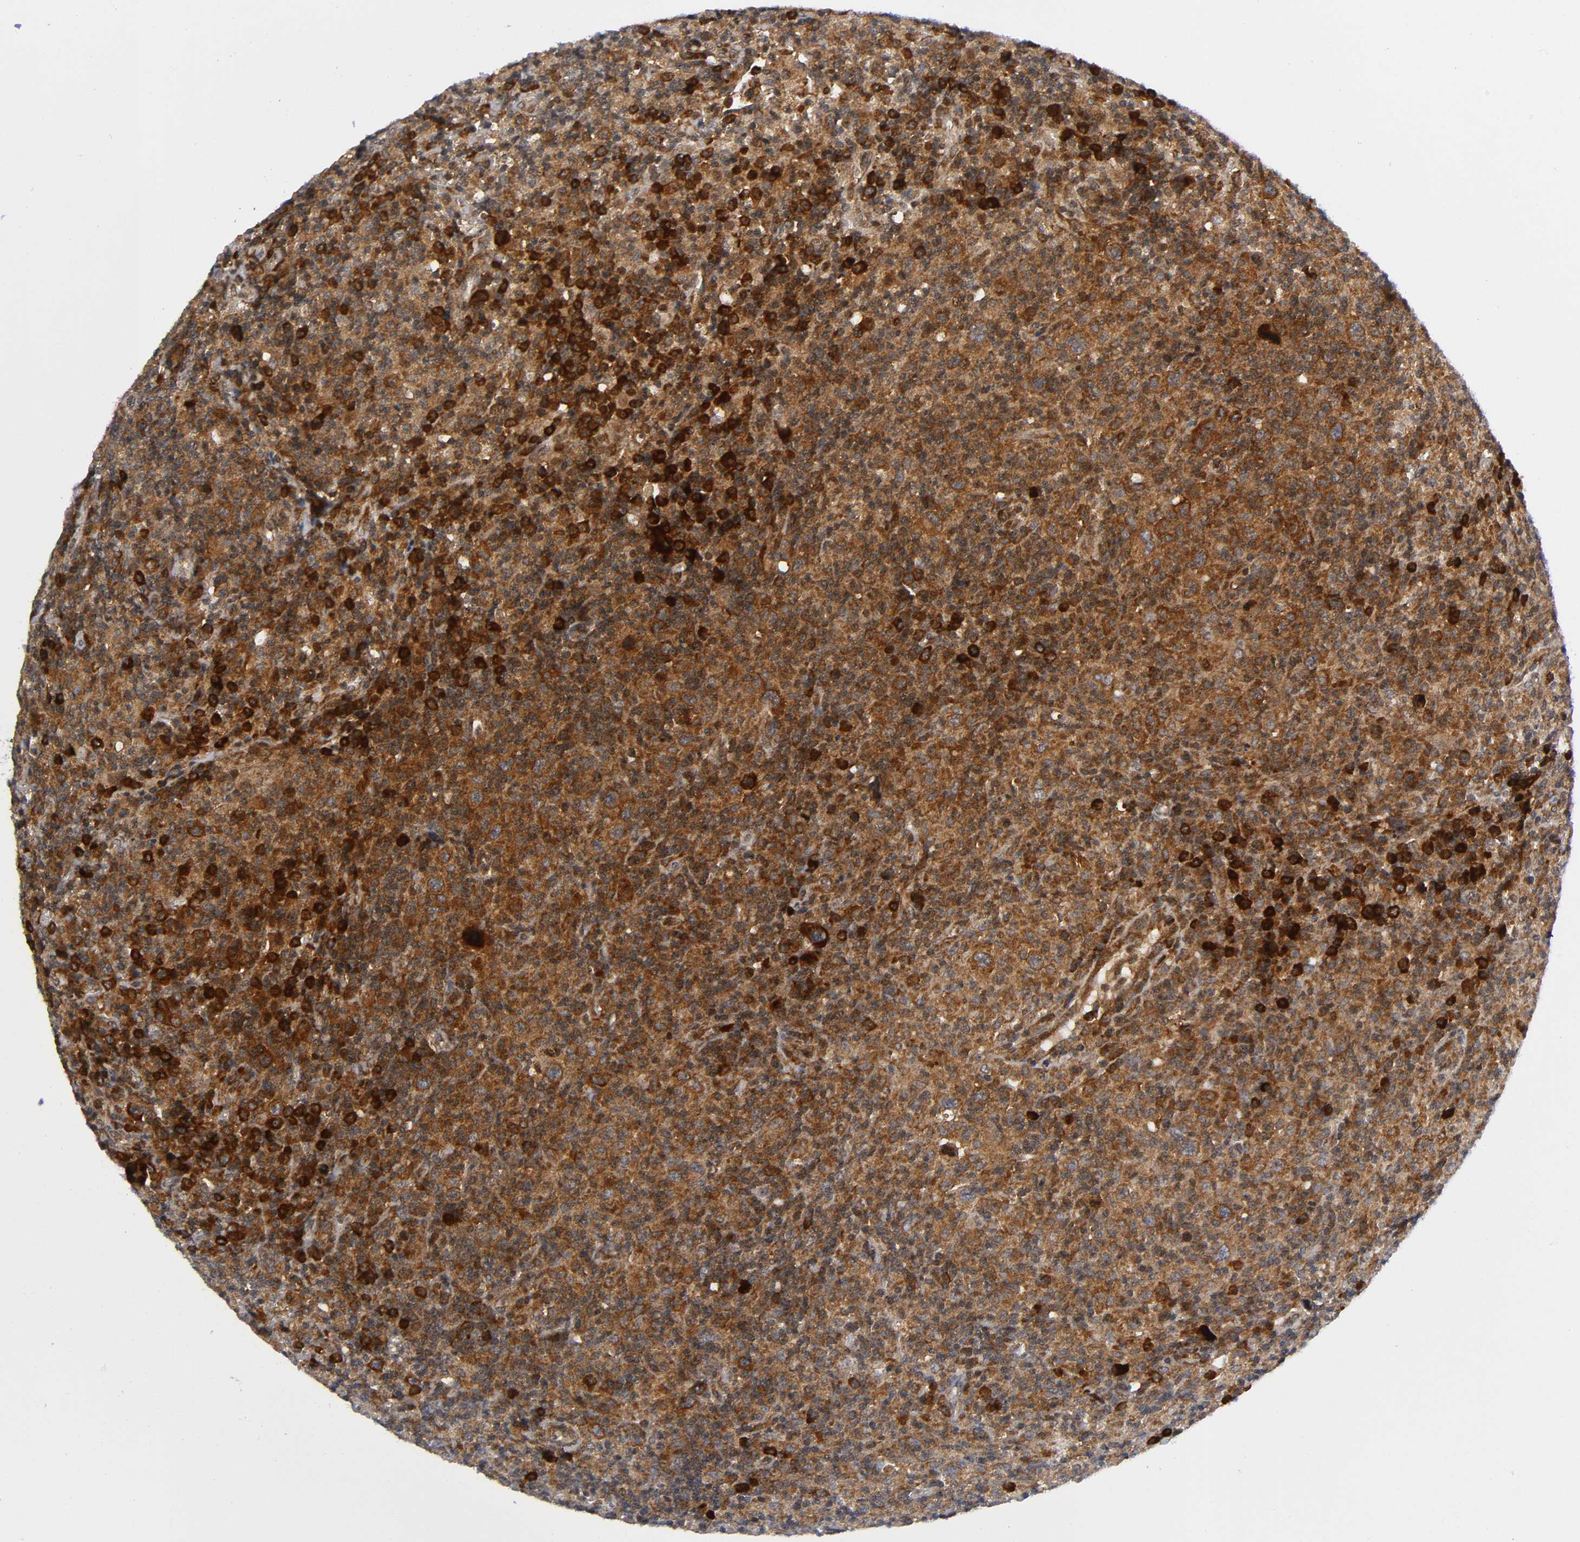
{"staining": {"intensity": "strong", "quantity": ">75%", "location": "cytoplasmic/membranous"}, "tissue": "lymphoma", "cell_type": "Tumor cells", "image_type": "cancer", "snomed": [{"axis": "morphology", "description": "Hodgkin's disease, NOS"}, {"axis": "topography", "description": "Lymph node"}], "caption": "Strong cytoplasmic/membranous protein staining is seen in about >75% of tumor cells in Hodgkin's disease.", "gene": "EIF5", "patient": {"sex": "male", "age": 65}}